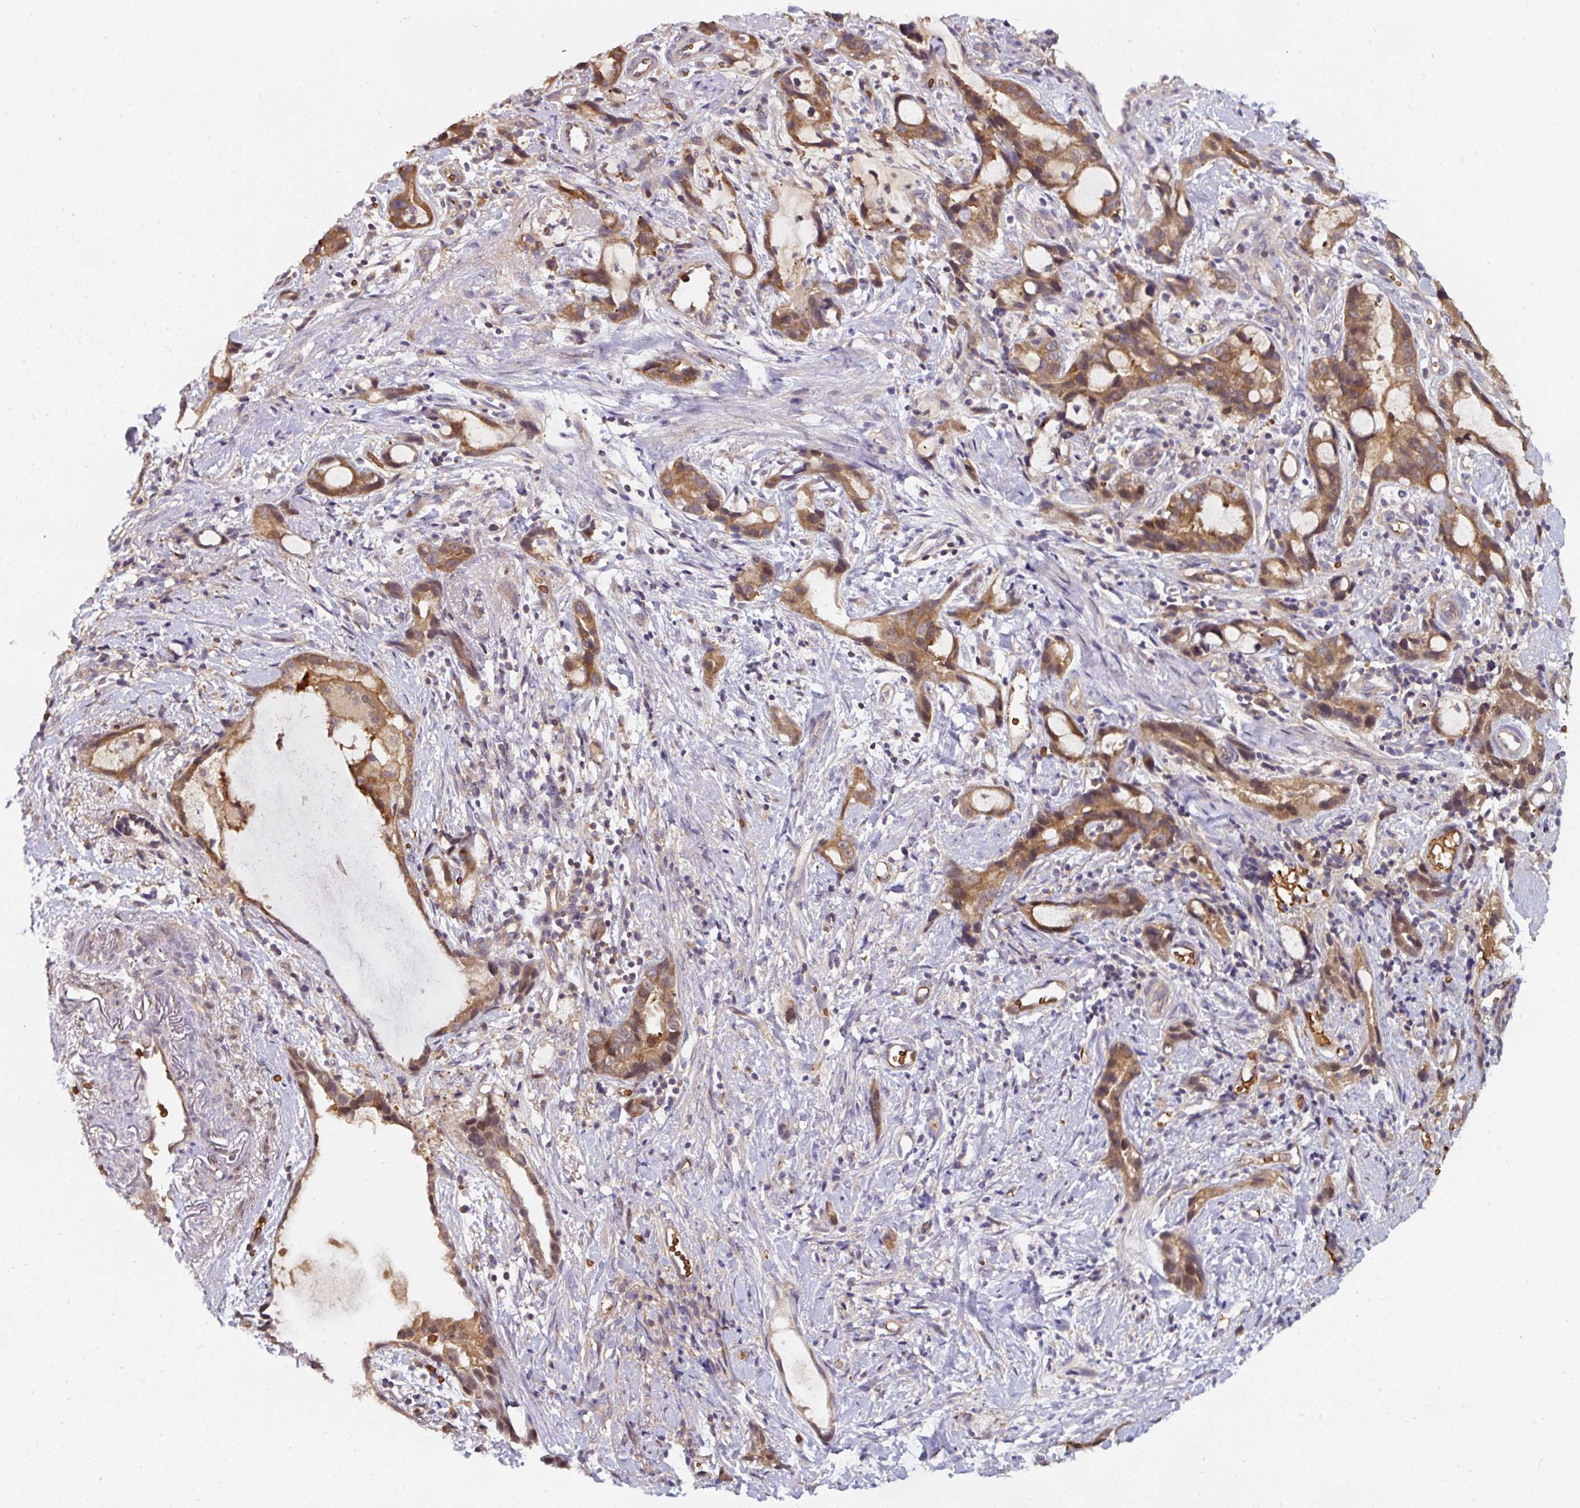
{"staining": {"intensity": "moderate", "quantity": ">75%", "location": "cytoplasmic/membranous"}, "tissue": "stomach cancer", "cell_type": "Tumor cells", "image_type": "cancer", "snomed": [{"axis": "morphology", "description": "Adenocarcinoma, NOS"}, {"axis": "topography", "description": "Stomach"}], "caption": "Immunohistochemical staining of human adenocarcinoma (stomach) demonstrates medium levels of moderate cytoplasmic/membranous staining in approximately >75% of tumor cells.", "gene": "ST13", "patient": {"sex": "male", "age": 55}}